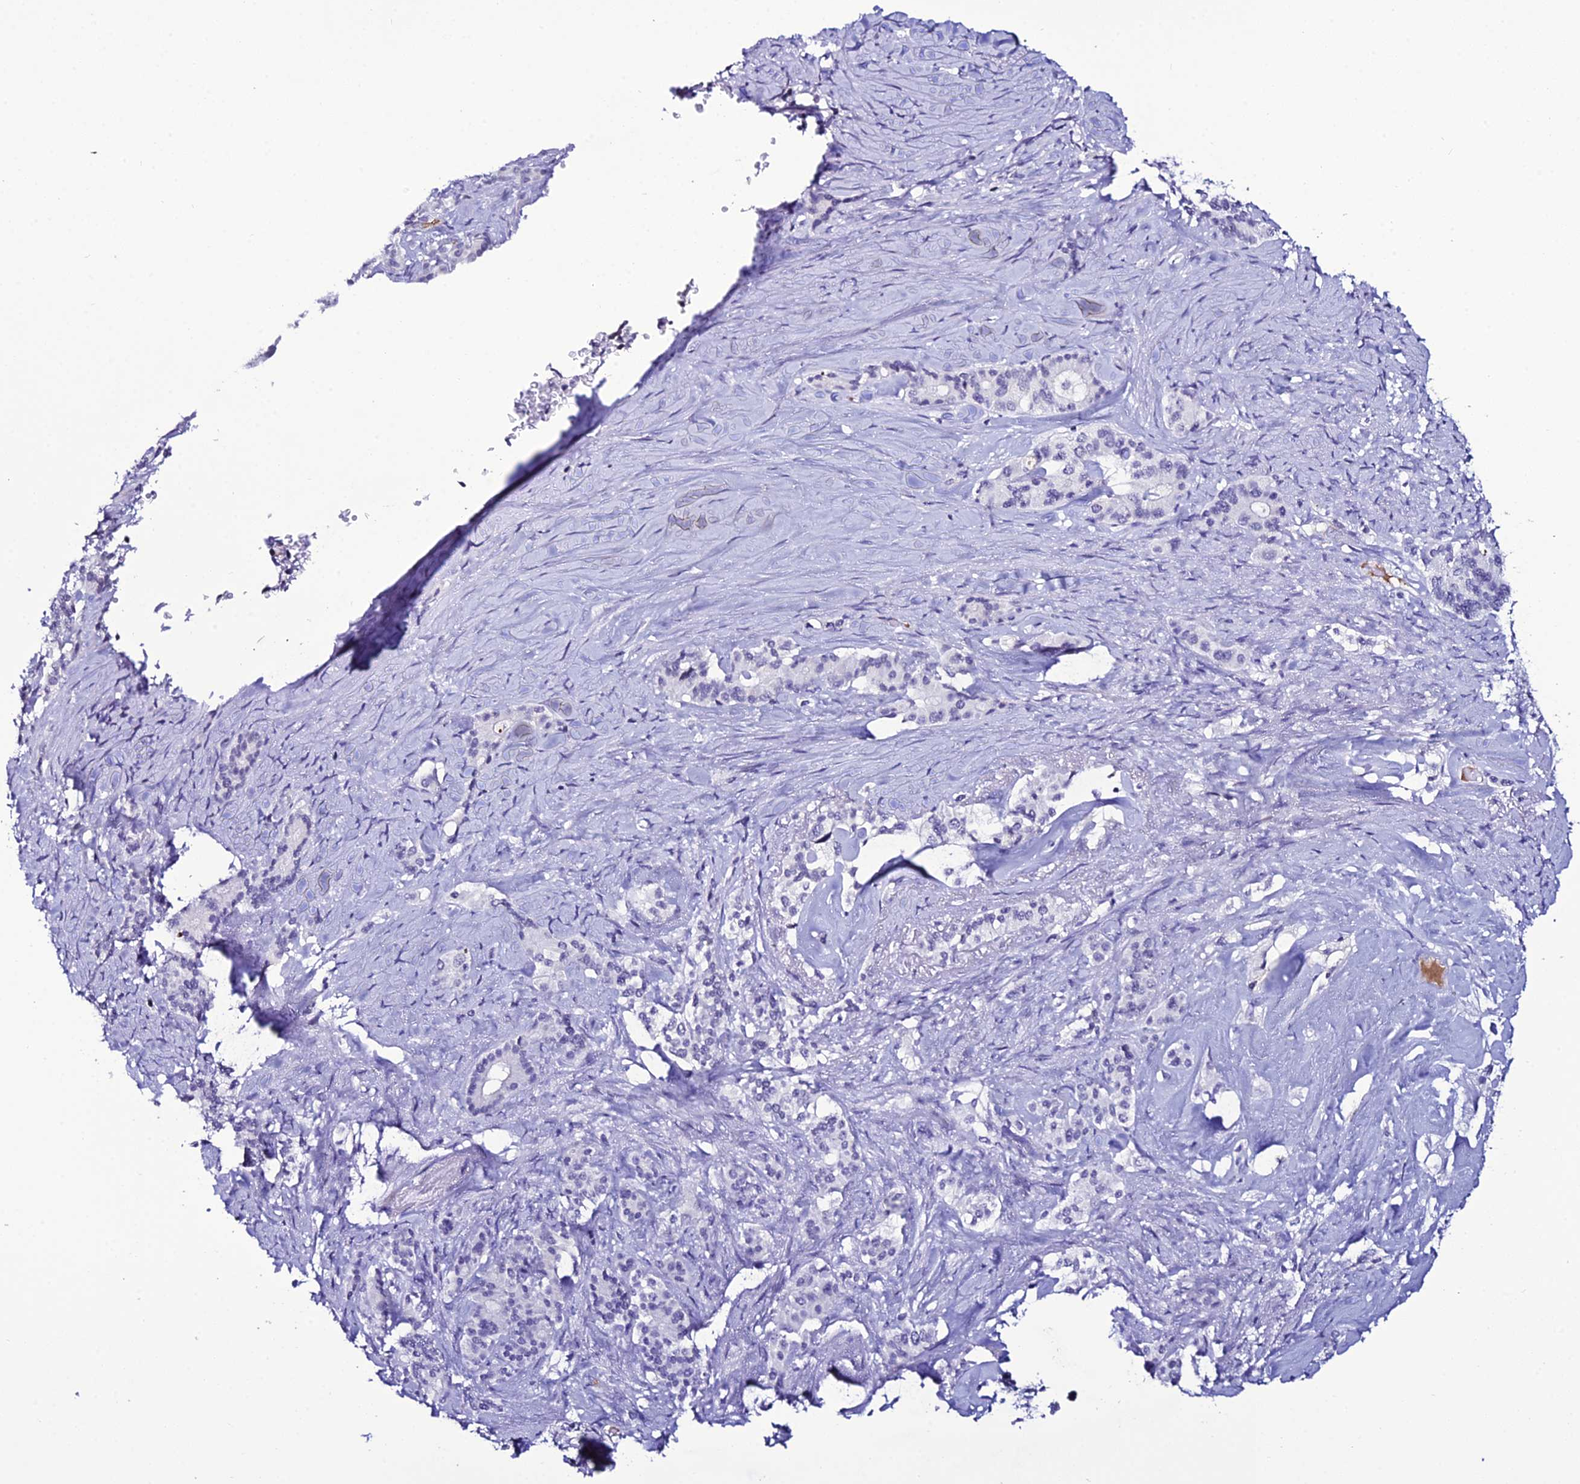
{"staining": {"intensity": "negative", "quantity": "none", "location": "none"}, "tissue": "pancreatic cancer", "cell_type": "Tumor cells", "image_type": "cancer", "snomed": [{"axis": "morphology", "description": "Adenocarcinoma, NOS"}, {"axis": "topography", "description": "Pancreas"}], "caption": "Image shows no protein staining in tumor cells of adenocarcinoma (pancreatic) tissue.", "gene": "DEFB132", "patient": {"sex": "female", "age": 74}}